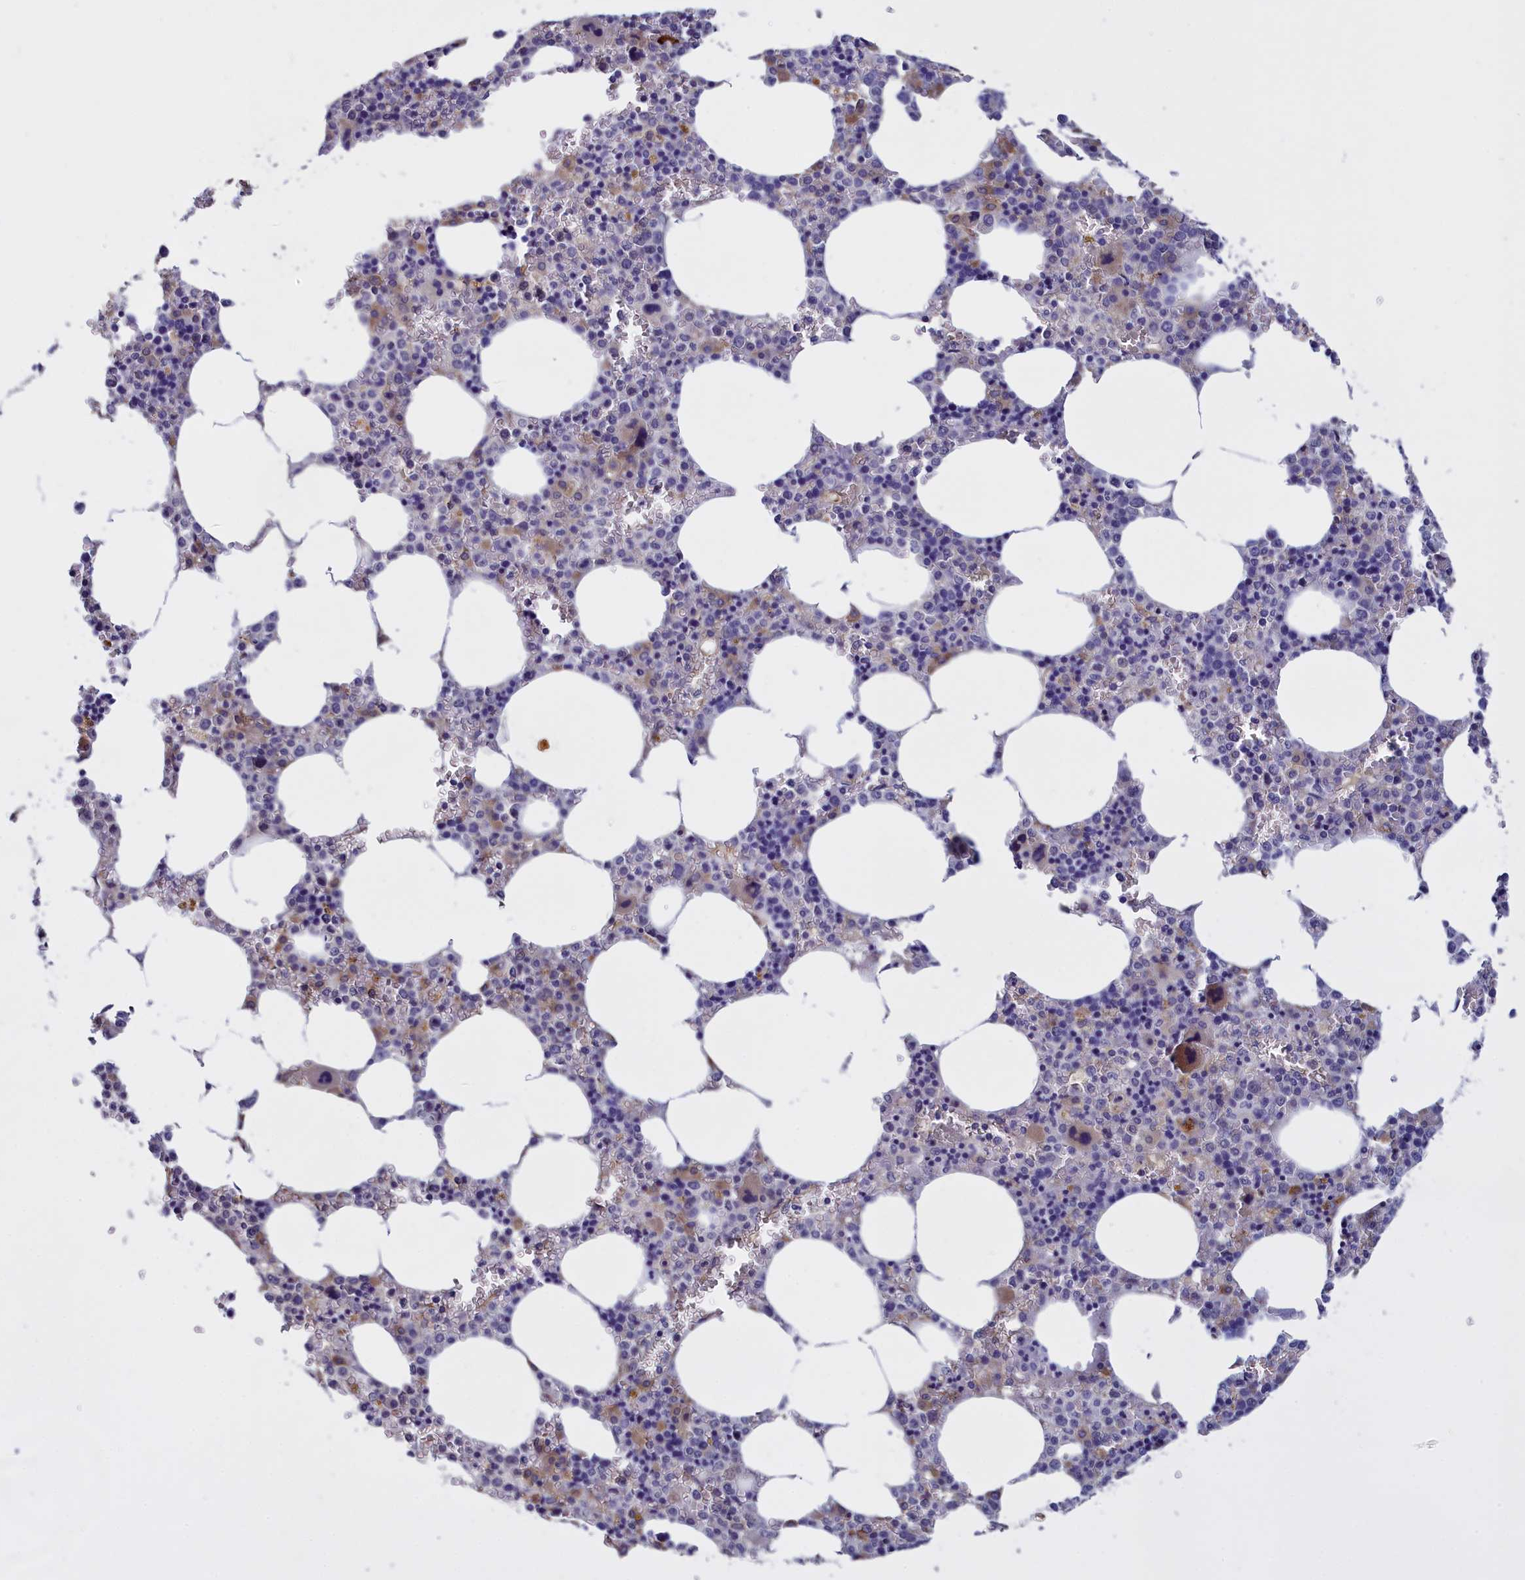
{"staining": {"intensity": "weak", "quantity": "<25%", "location": "cytoplasmic/membranous"}, "tissue": "bone marrow", "cell_type": "Hematopoietic cells", "image_type": "normal", "snomed": [{"axis": "morphology", "description": "Normal tissue, NOS"}, {"axis": "topography", "description": "Bone marrow"}], "caption": "Immunohistochemistry (IHC) of unremarkable human bone marrow shows no expression in hematopoietic cells.", "gene": "COL19A1", "patient": {"sex": "male", "age": 70}}